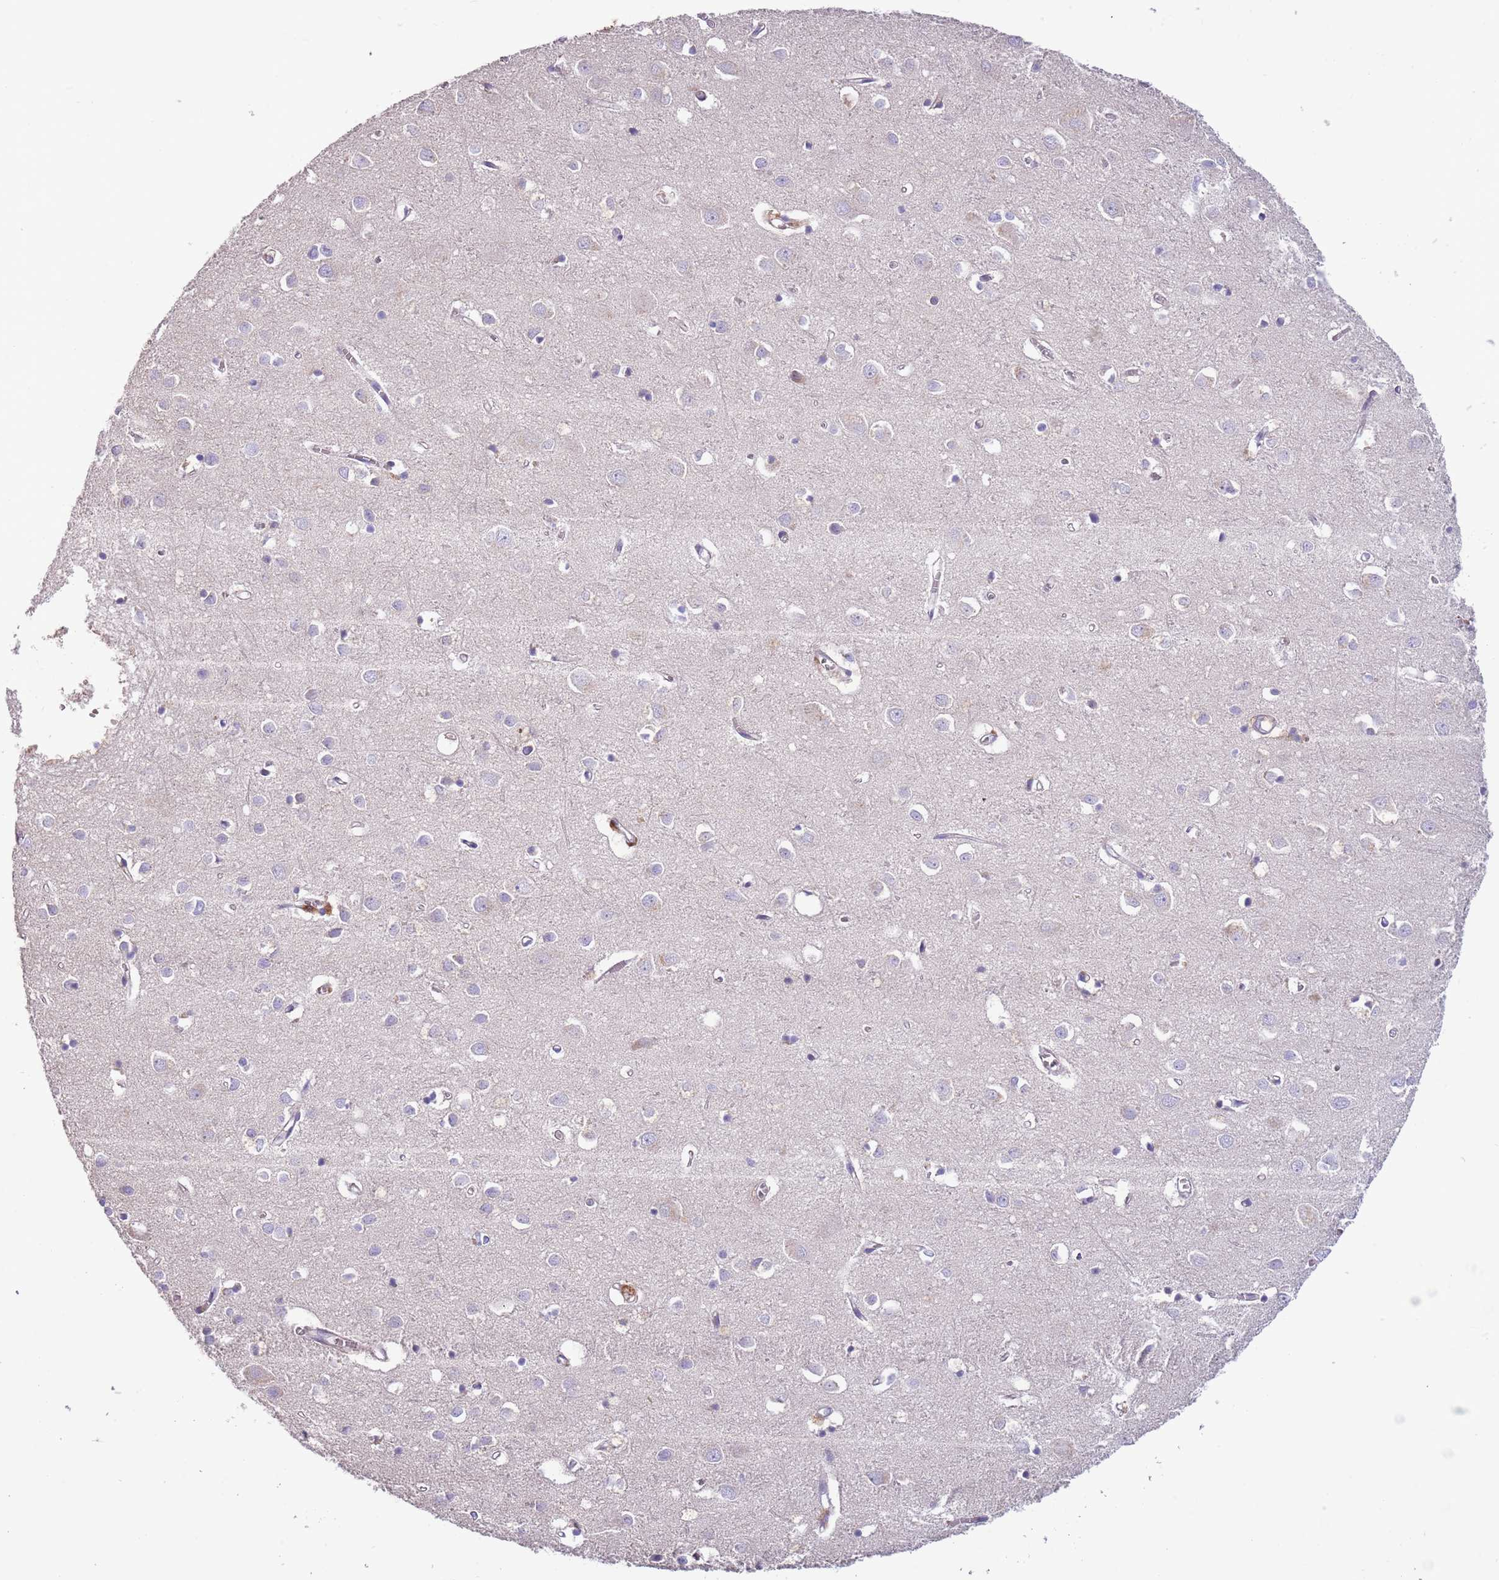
{"staining": {"intensity": "weak", "quantity": "<25%", "location": "cytoplasmic/membranous"}, "tissue": "cerebral cortex", "cell_type": "Endothelial cells", "image_type": "normal", "snomed": [{"axis": "morphology", "description": "Normal tissue, NOS"}, {"axis": "topography", "description": "Cerebral cortex"}], "caption": "The immunohistochemistry (IHC) histopathology image has no significant positivity in endothelial cells of cerebral cortex. The staining was performed using DAB to visualize the protein expression in brown, while the nuclei were stained in blue with hematoxylin (Magnification: 20x).", "gene": "TRMO", "patient": {"sex": "female", "age": 64}}